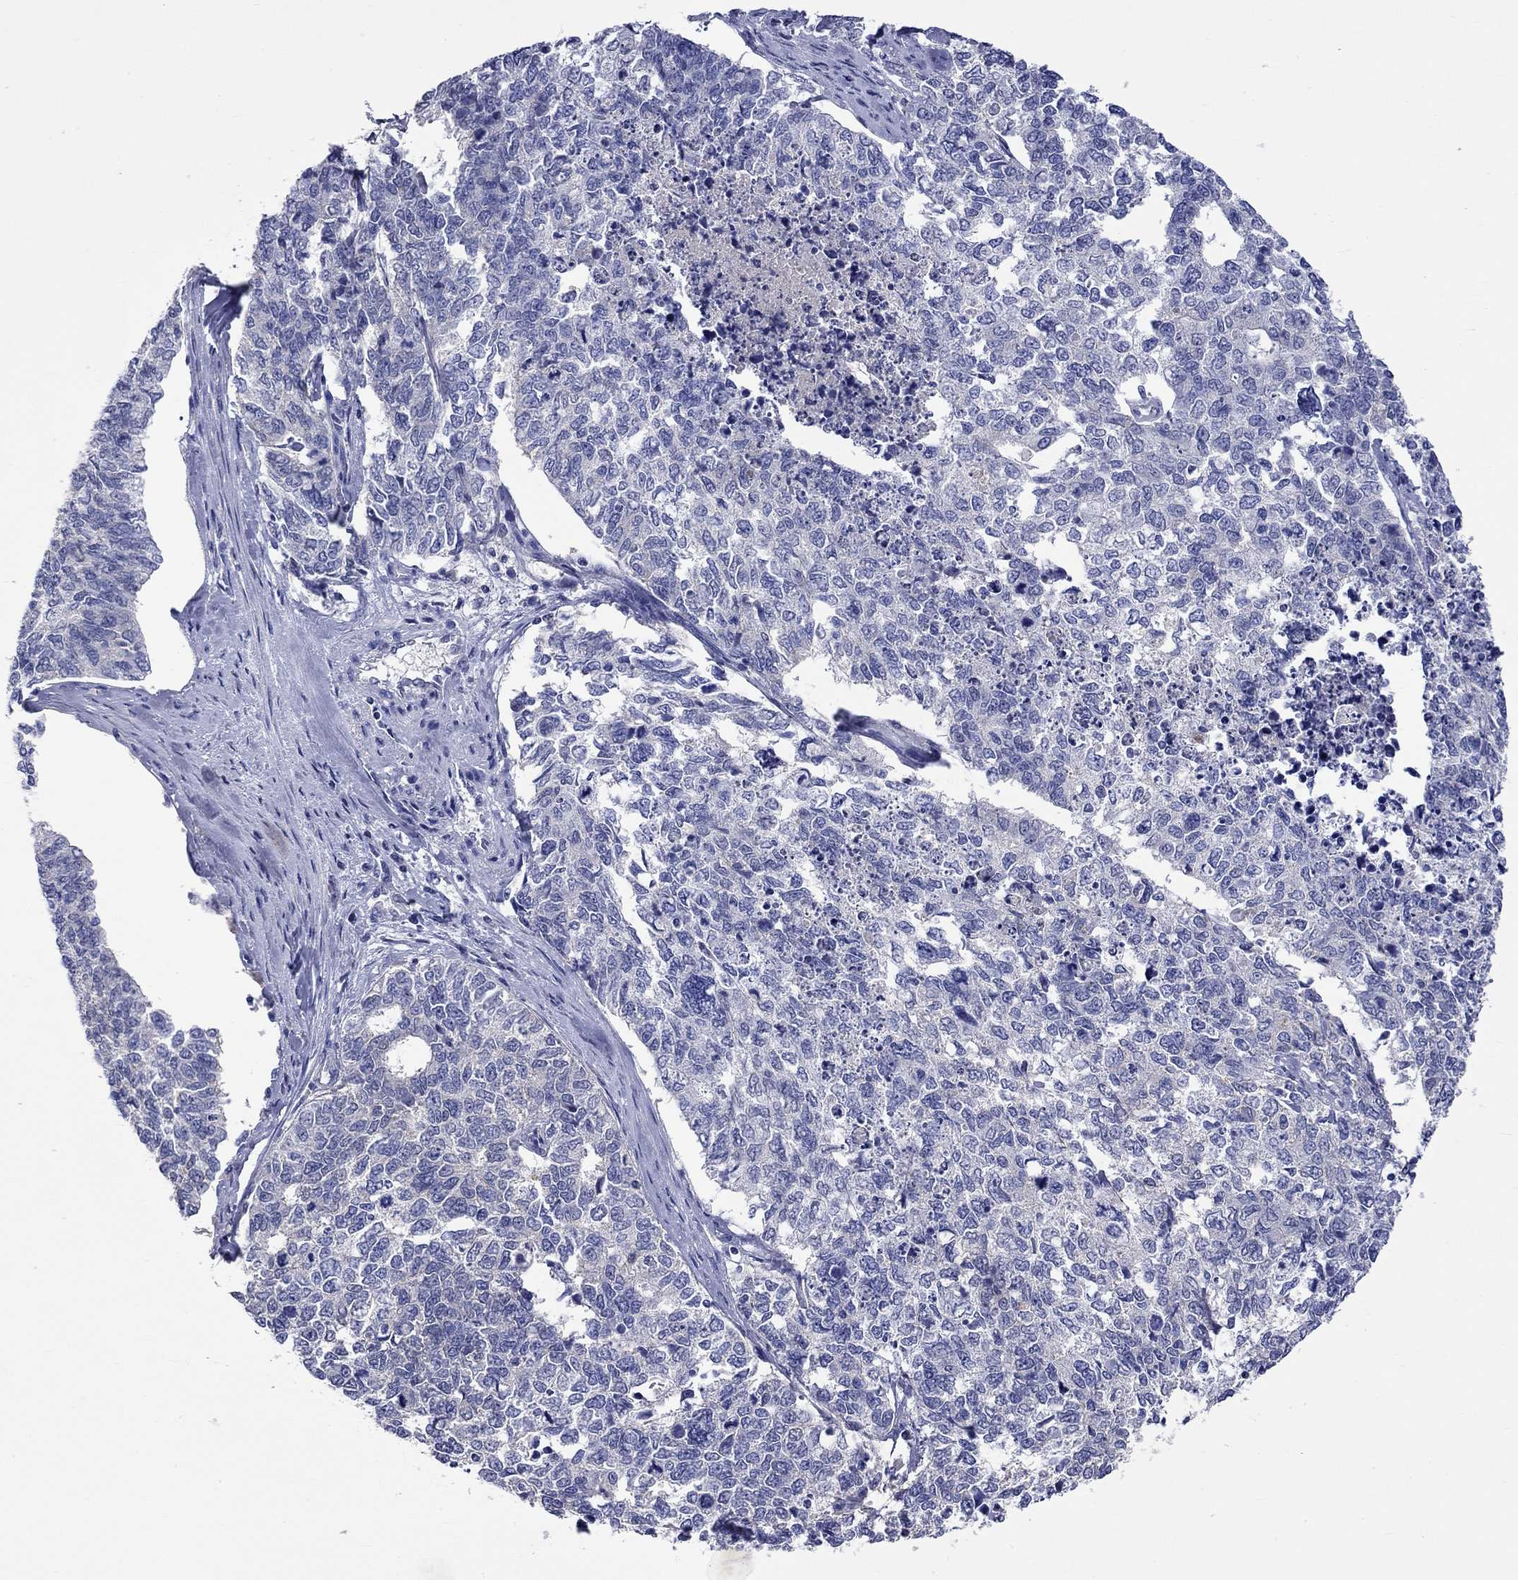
{"staining": {"intensity": "negative", "quantity": "none", "location": "none"}, "tissue": "cervical cancer", "cell_type": "Tumor cells", "image_type": "cancer", "snomed": [{"axis": "morphology", "description": "Squamous cell carcinoma, NOS"}, {"axis": "topography", "description": "Cervix"}], "caption": "High power microscopy micrograph of an immunohistochemistry photomicrograph of cervical squamous cell carcinoma, revealing no significant expression in tumor cells.", "gene": "LRFN4", "patient": {"sex": "female", "age": 63}}